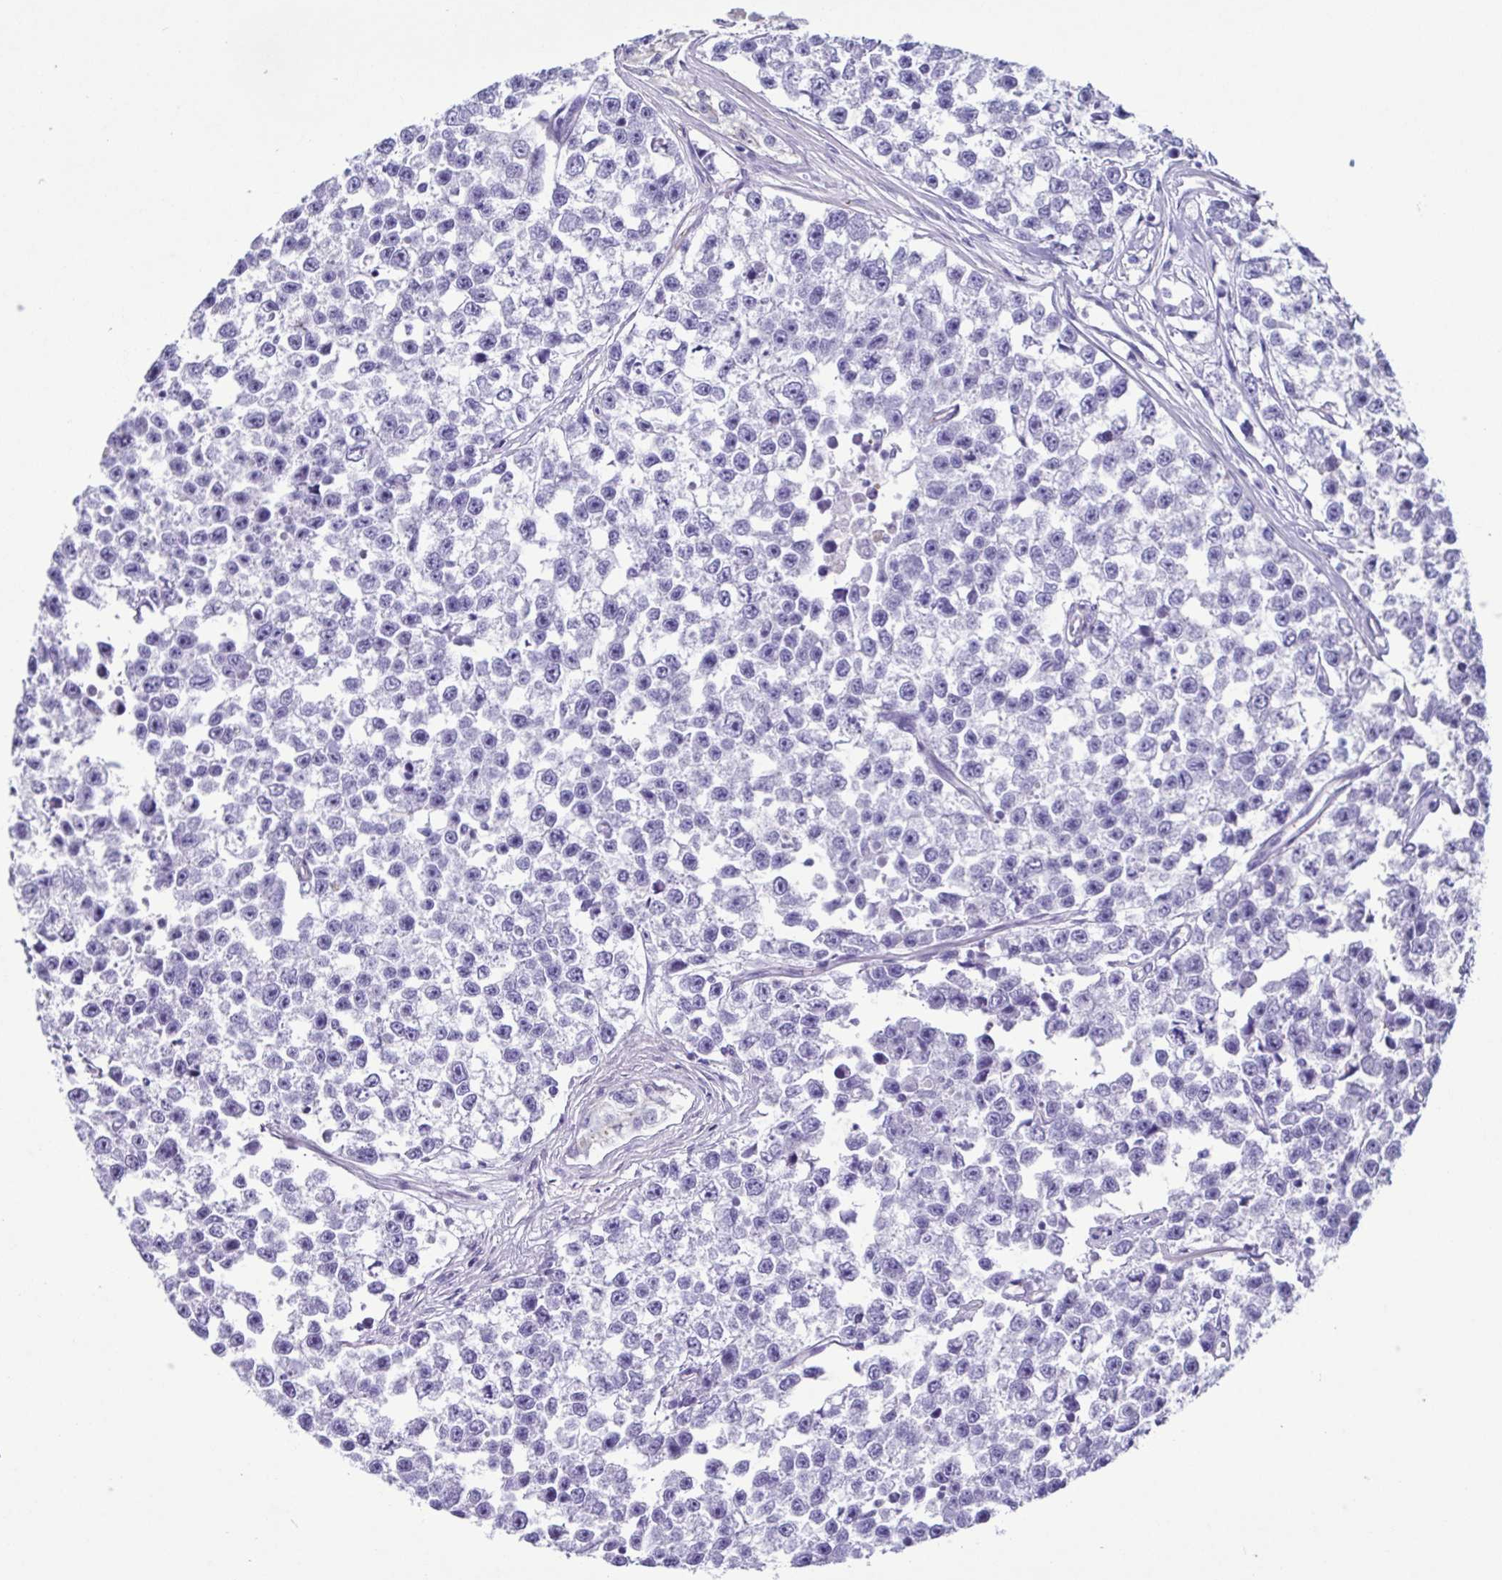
{"staining": {"intensity": "negative", "quantity": "none", "location": "none"}, "tissue": "testis cancer", "cell_type": "Tumor cells", "image_type": "cancer", "snomed": [{"axis": "morphology", "description": "Seminoma, NOS"}, {"axis": "topography", "description": "Testis"}], "caption": "The histopathology image reveals no significant positivity in tumor cells of testis seminoma.", "gene": "CYP11B1", "patient": {"sex": "male", "age": 26}}